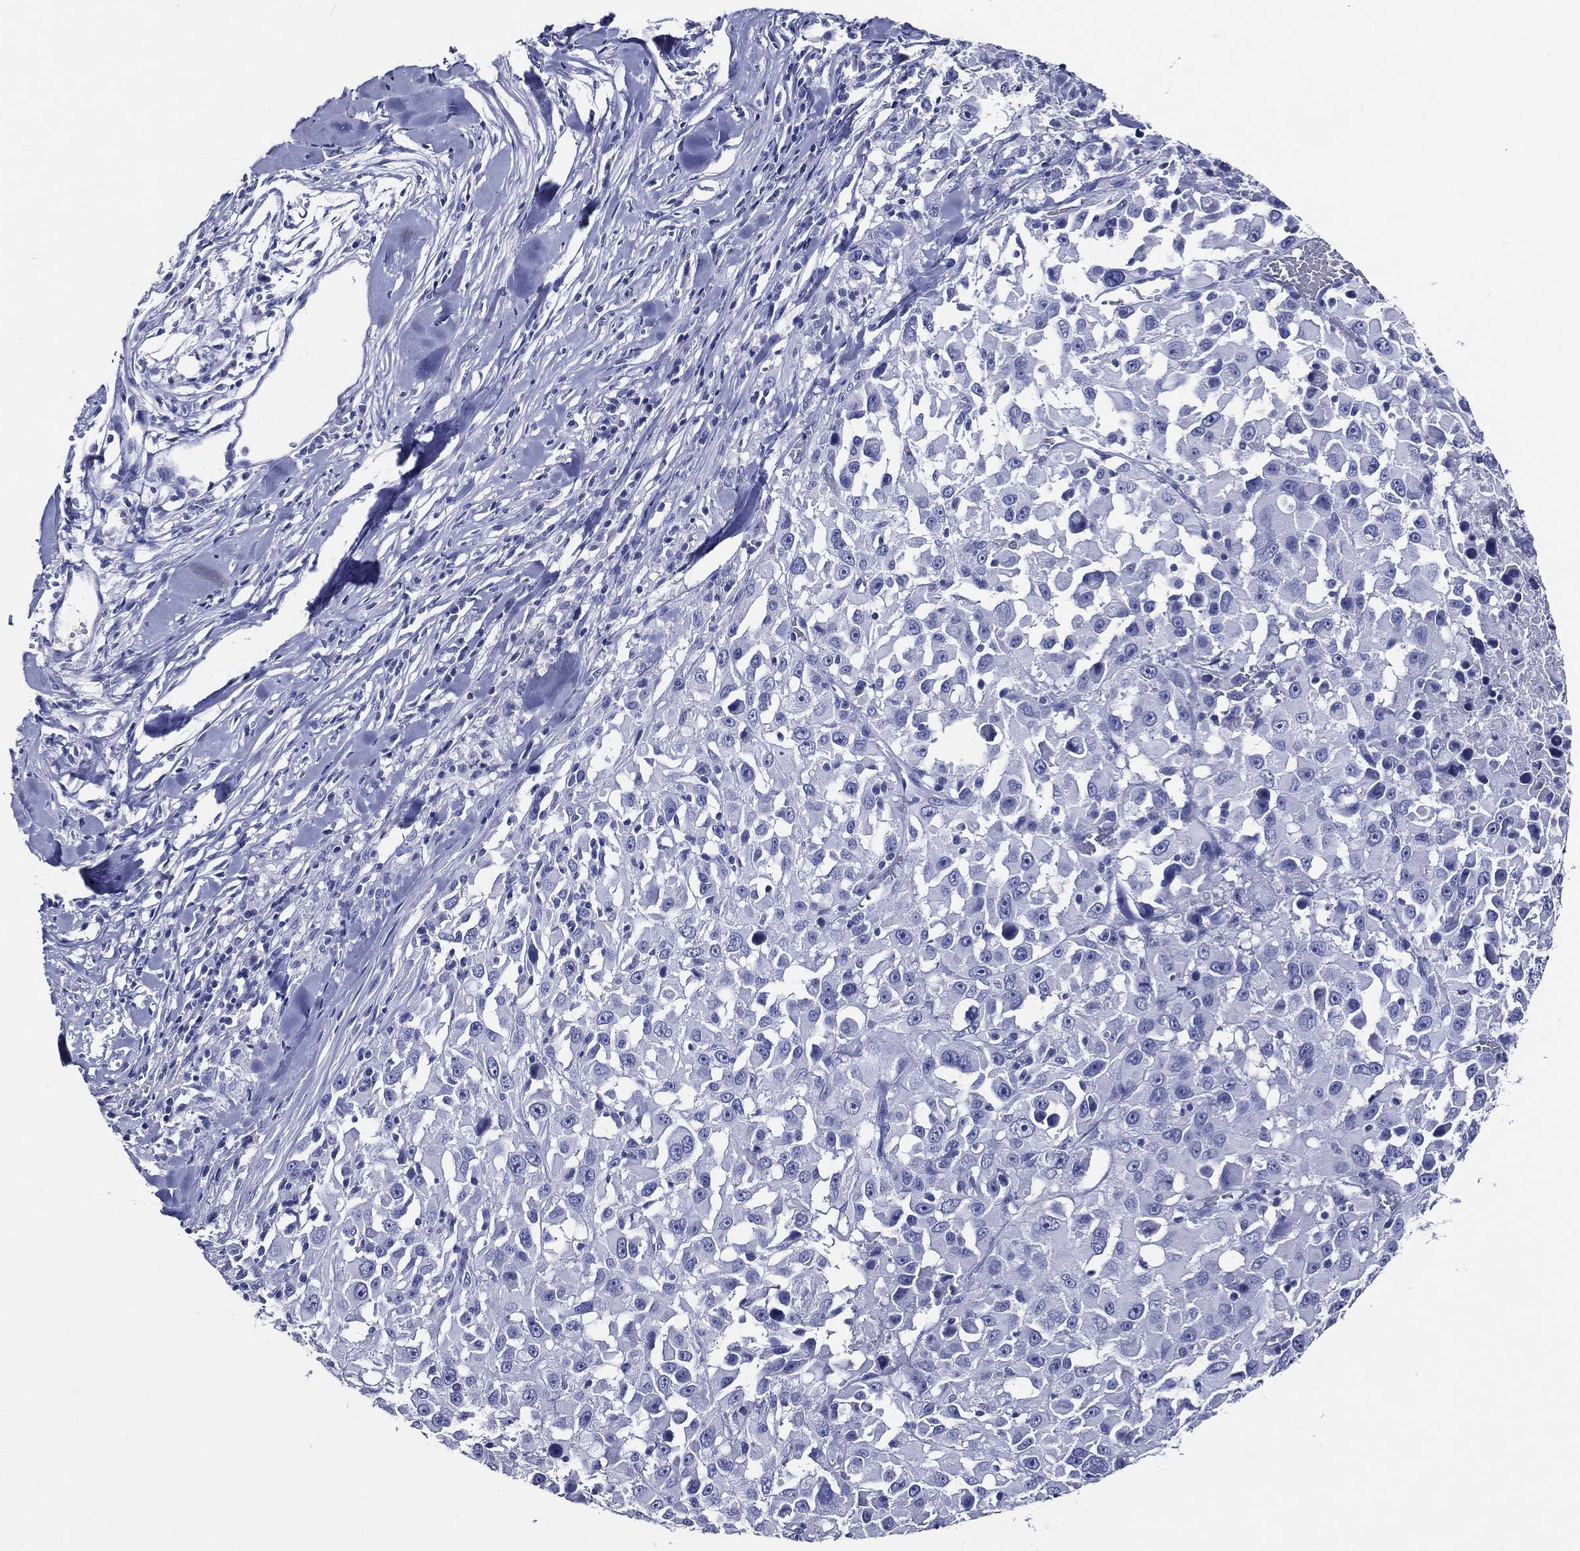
{"staining": {"intensity": "negative", "quantity": "none", "location": "none"}, "tissue": "melanoma", "cell_type": "Tumor cells", "image_type": "cancer", "snomed": [{"axis": "morphology", "description": "Malignant melanoma, Metastatic site"}, {"axis": "topography", "description": "Lymph node"}], "caption": "This photomicrograph is of malignant melanoma (metastatic site) stained with immunohistochemistry to label a protein in brown with the nuclei are counter-stained blue. There is no staining in tumor cells.", "gene": "ACE2", "patient": {"sex": "male", "age": 50}}